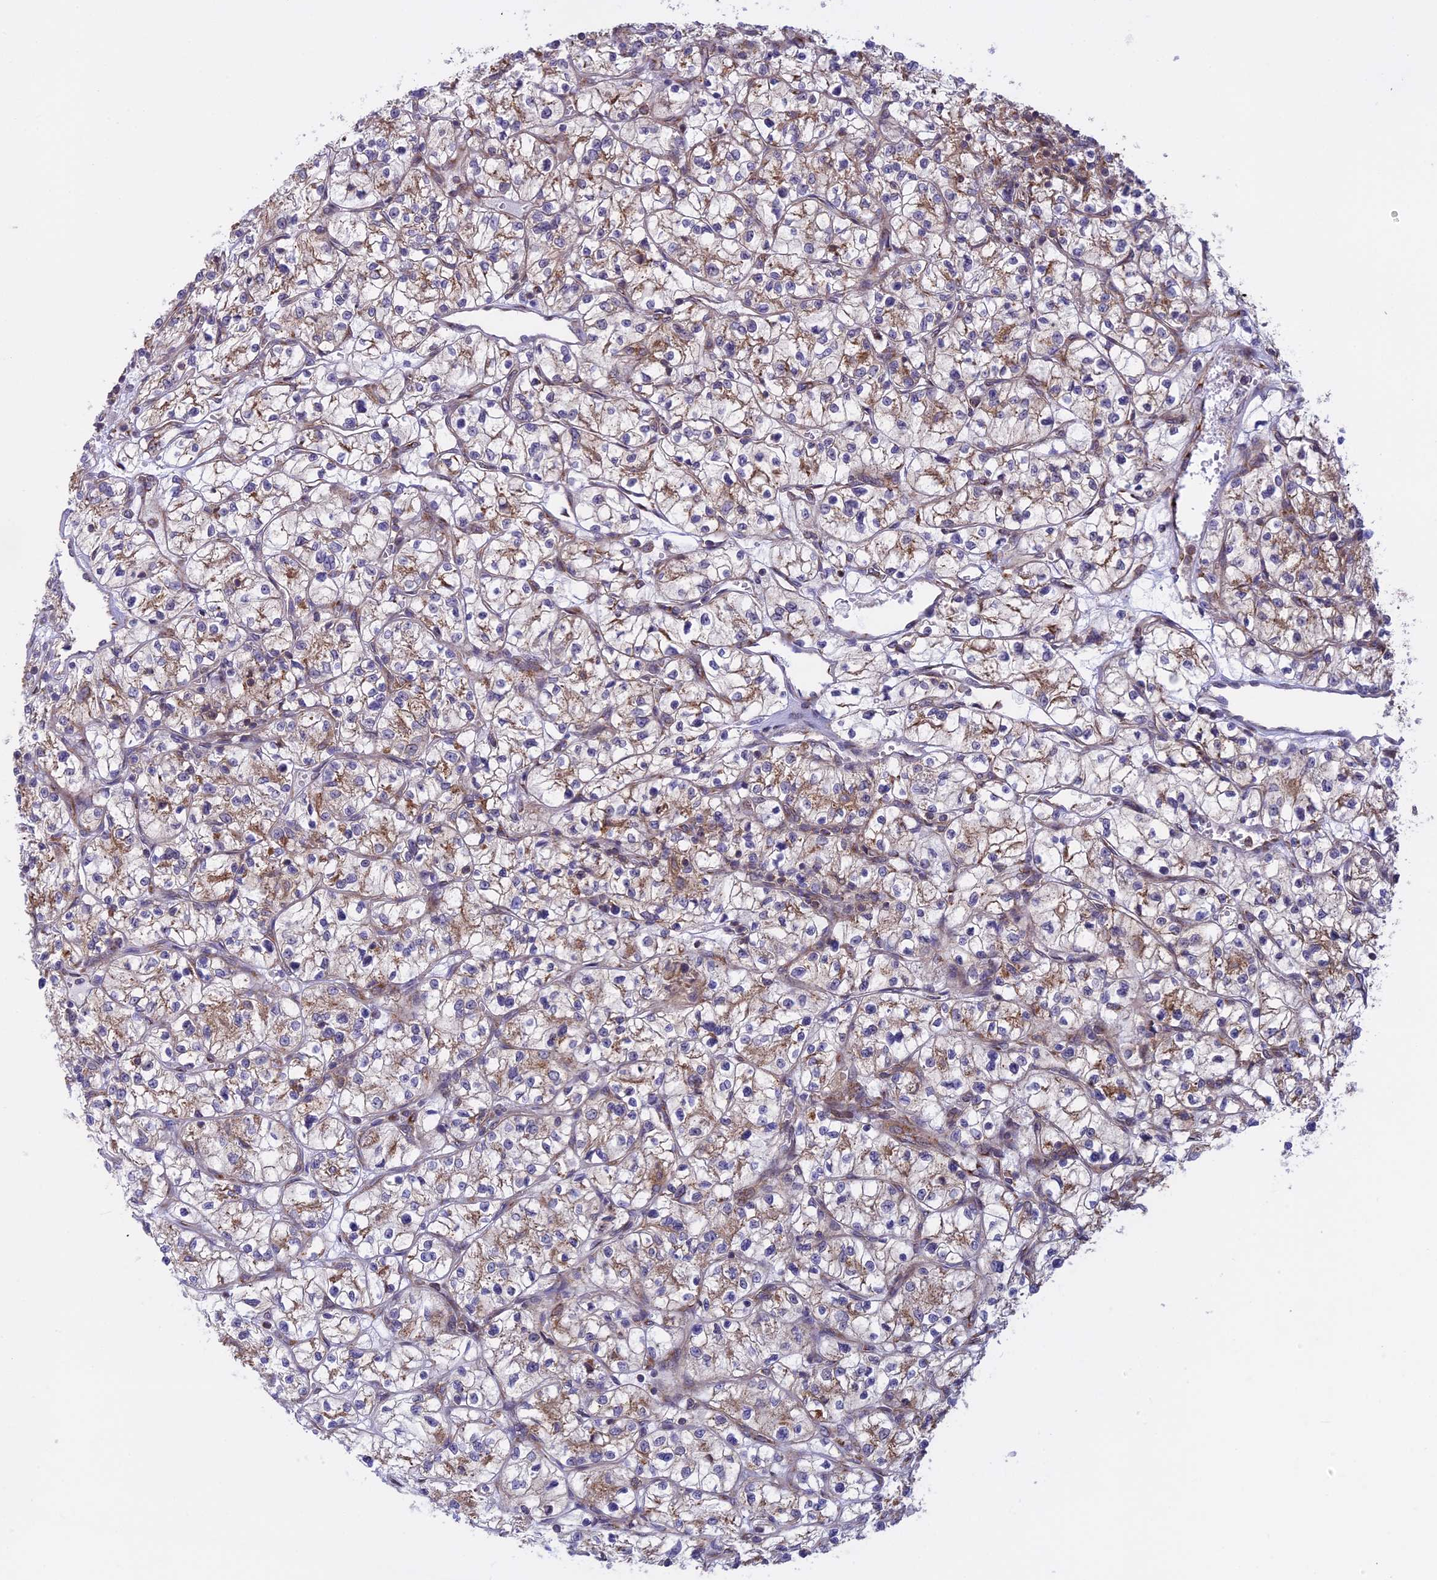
{"staining": {"intensity": "moderate", "quantity": "25%-75%", "location": "cytoplasmic/membranous"}, "tissue": "renal cancer", "cell_type": "Tumor cells", "image_type": "cancer", "snomed": [{"axis": "morphology", "description": "Adenocarcinoma, NOS"}, {"axis": "topography", "description": "Kidney"}], "caption": "Immunohistochemical staining of human renal adenocarcinoma shows moderate cytoplasmic/membranous protein staining in about 25%-75% of tumor cells.", "gene": "CLINT1", "patient": {"sex": "female", "age": 64}}